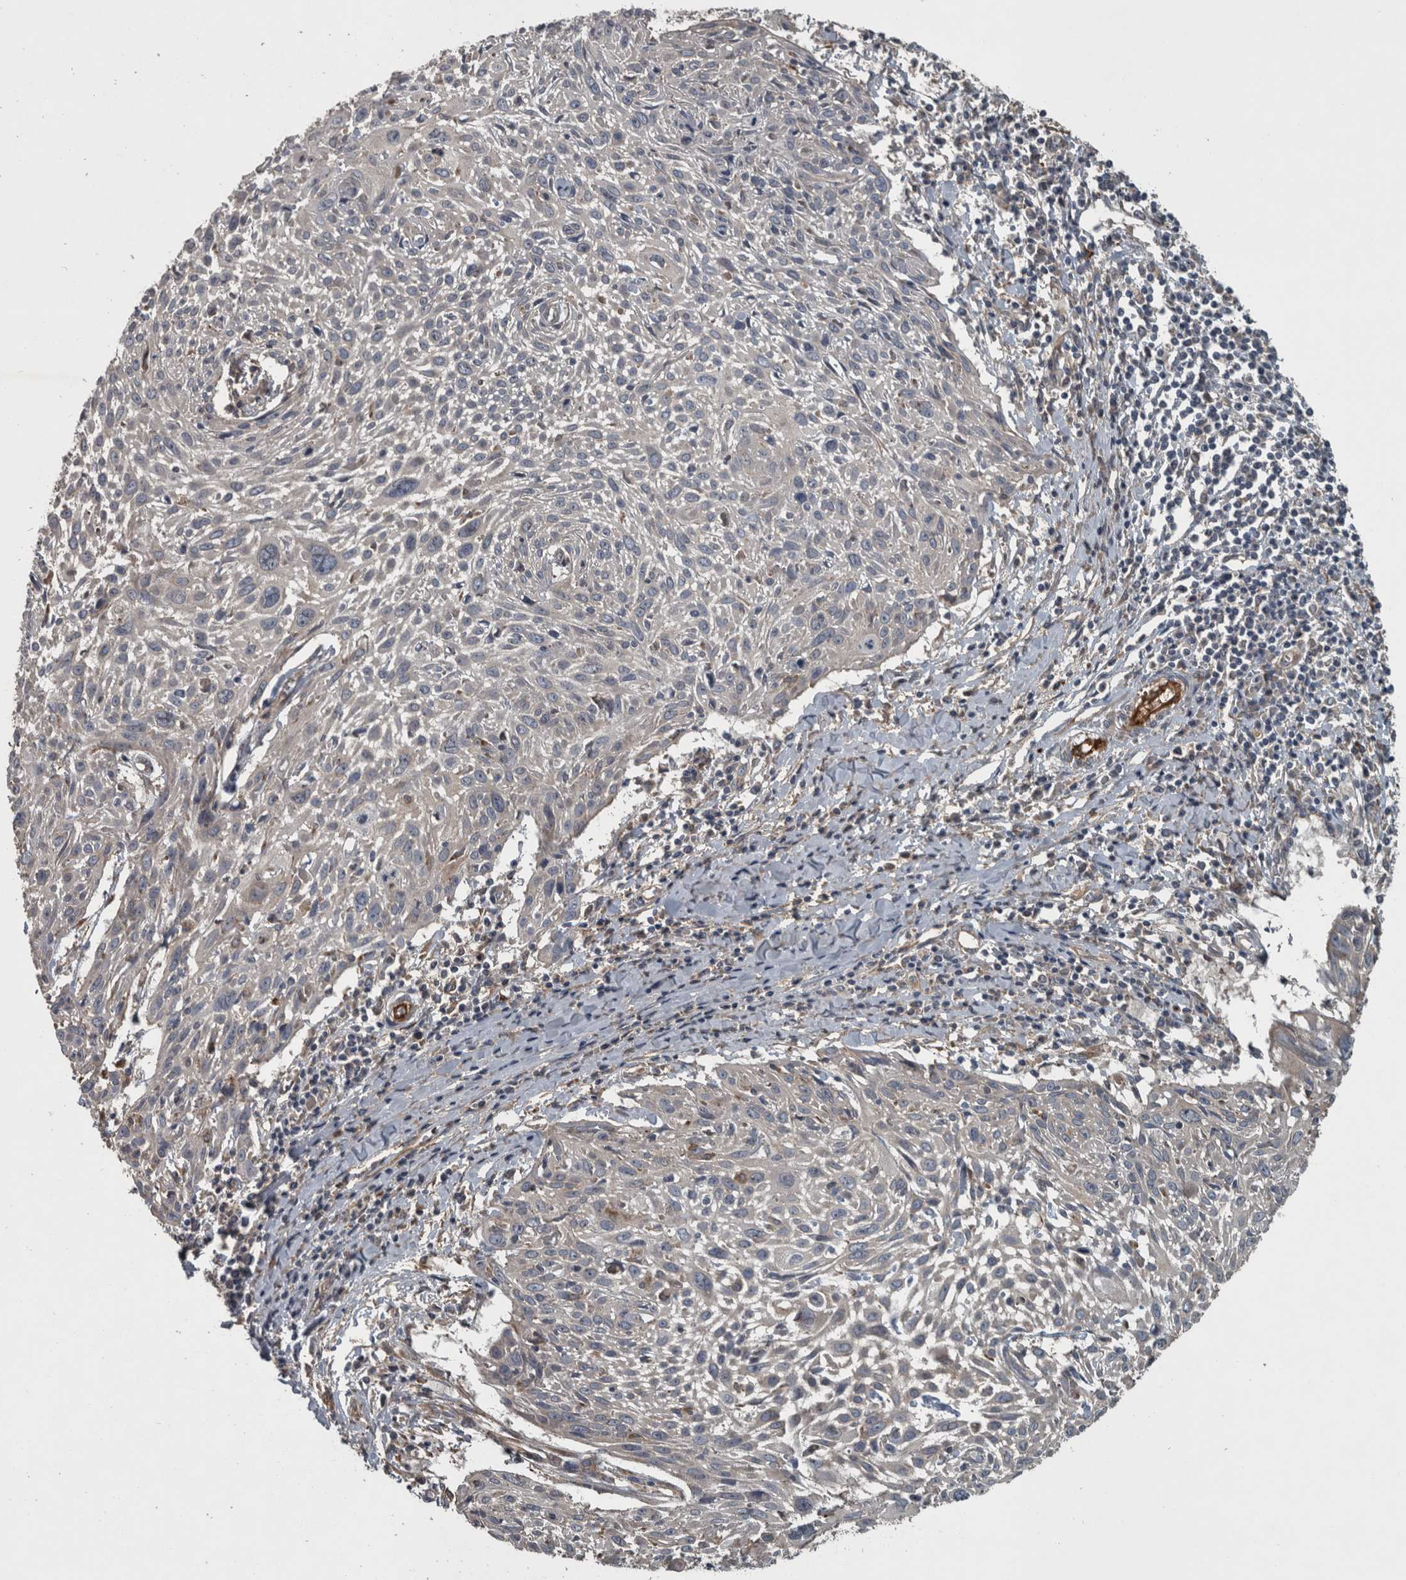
{"staining": {"intensity": "negative", "quantity": "none", "location": "none"}, "tissue": "cervical cancer", "cell_type": "Tumor cells", "image_type": "cancer", "snomed": [{"axis": "morphology", "description": "Squamous cell carcinoma, NOS"}, {"axis": "topography", "description": "Cervix"}], "caption": "This photomicrograph is of cervical squamous cell carcinoma stained with IHC to label a protein in brown with the nuclei are counter-stained blue. There is no positivity in tumor cells.", "gene": "EXOC8", "patient": {"sex": "female", "age": 51}}